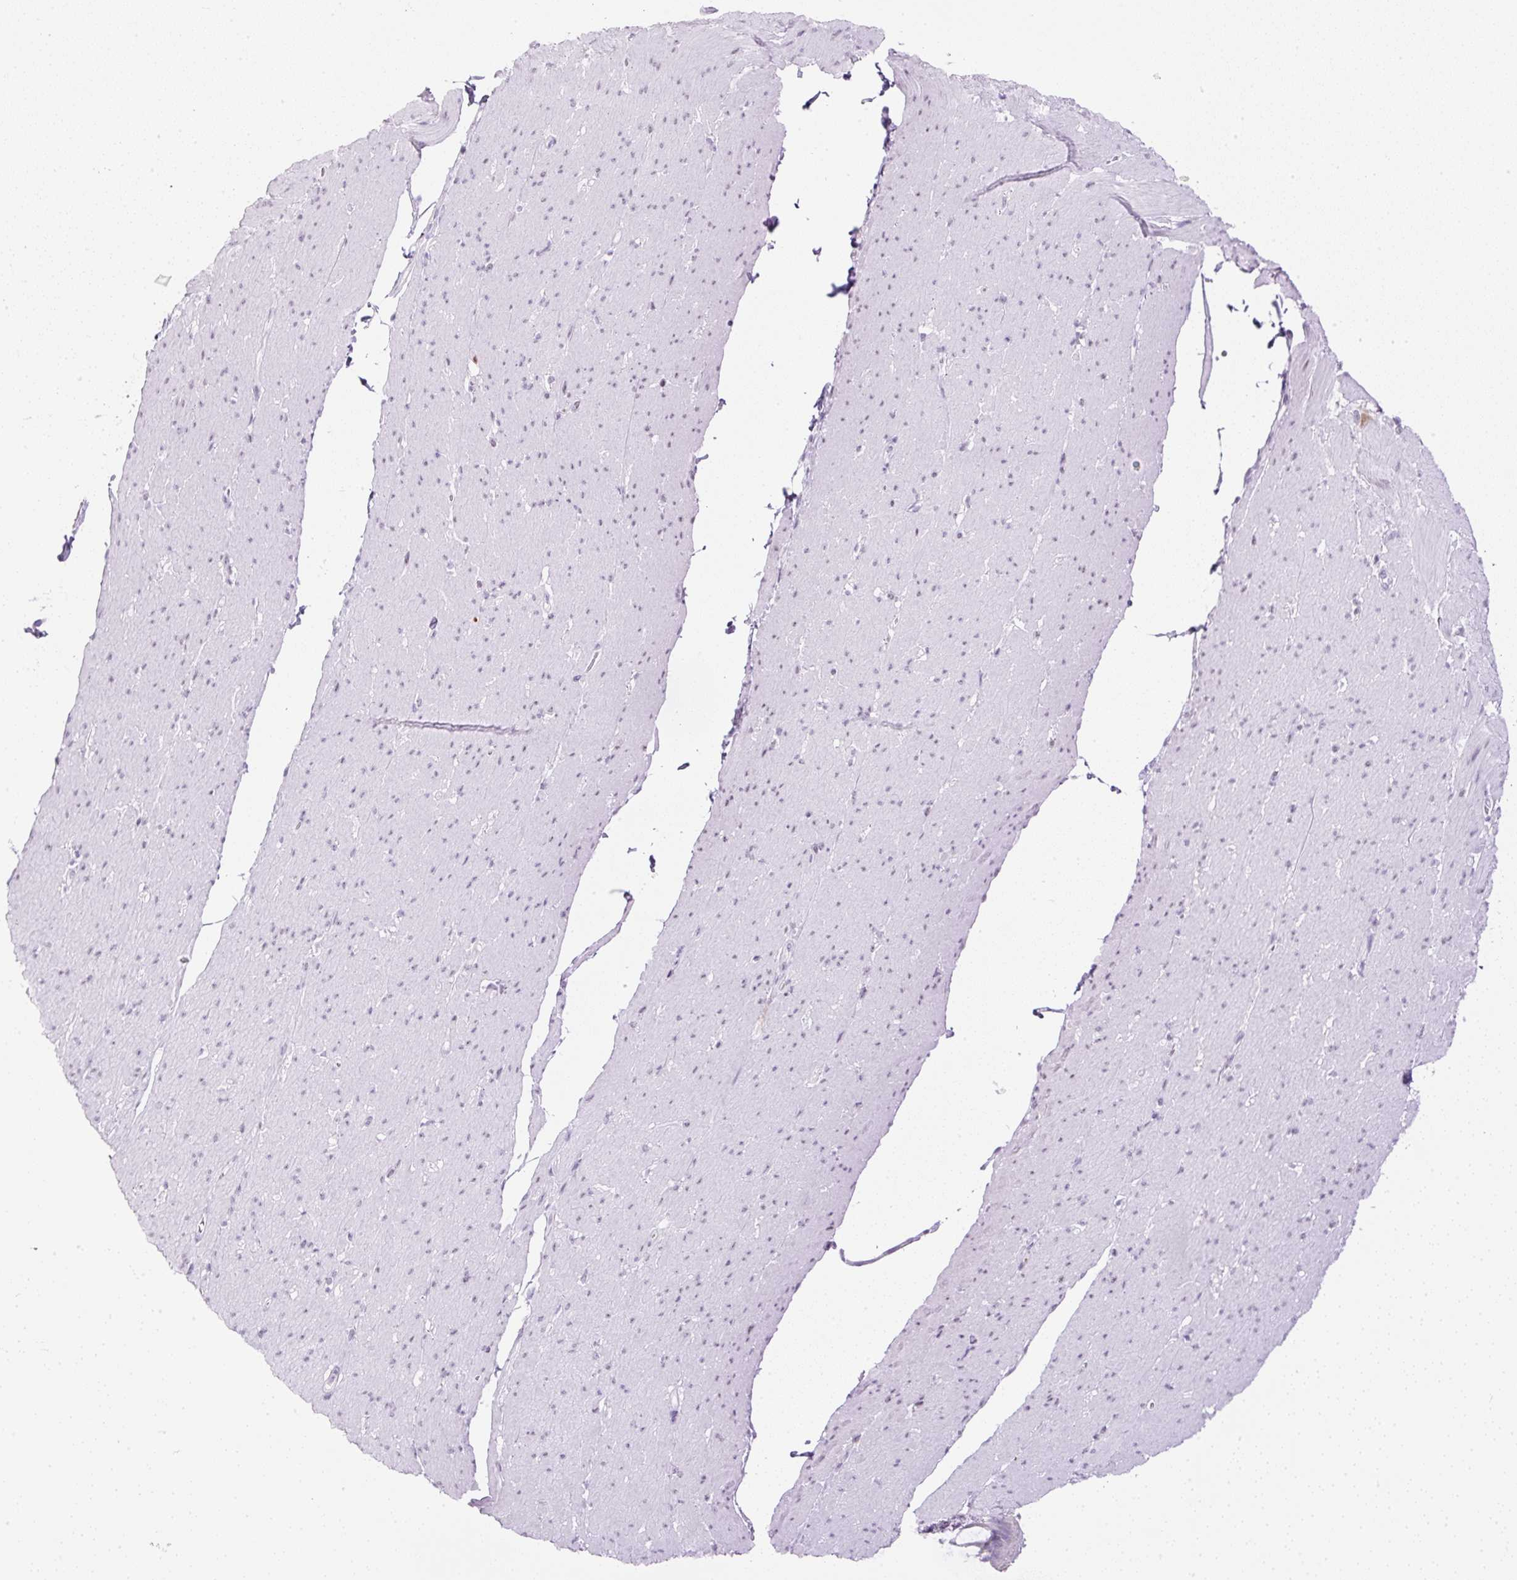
{"staining": {"intensity": "negative", "quantity": "none", "location": "none"}, "tissue": "smooth muscle", "cell_type": "Smooth muscle cells", "image_type": "normal", "snomed": [{"axis": "morphology", "description": "Normal tissue, NOS"}, {"axis": "topography", "description": "Smooth muscle"}, {"axis": "topography", "description": "Rectum"}], "caption": "Immunohistochemistry photomicrograph of benign smooth muscle: smooth muscle stained with DAB reveals no significant protein expression in smooth muscle cells. (DAB (3,3'-diaminobenzidine) IHC, high magnification).", "gene": "RHBDD2", "patient": {"sex": "male", "age": 53}}